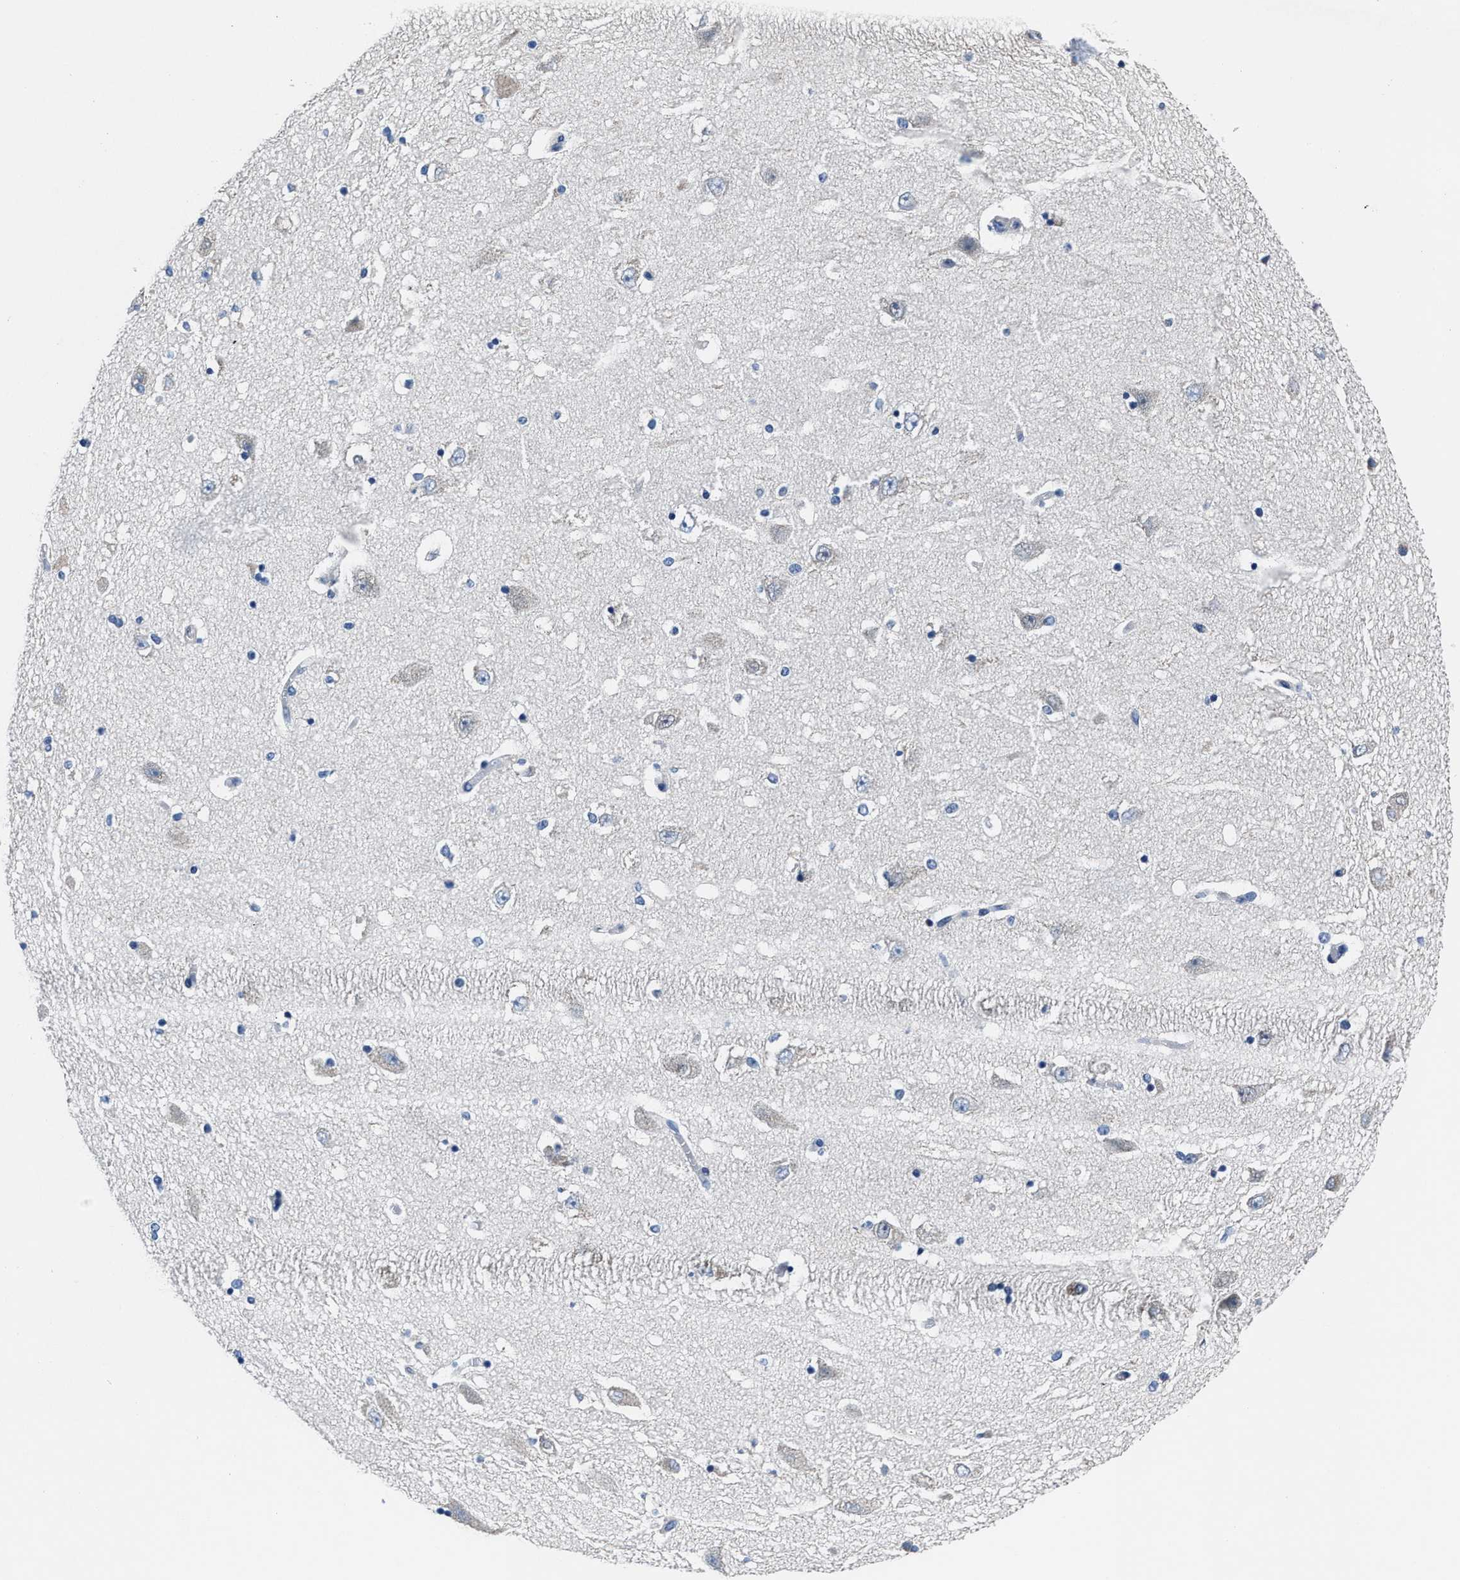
{"staining": {"intensity": "negative", "quantity": "none", "location": "none"}, "tissue": "hippocampus", "cell_type": "Glial cells", "image_type": "normal", "snomed": [{"axis": "morphology", "description": "Normal tissue, NOS"}, {"axis": "topography", "description": "Hippocampus"}], "caption": "IHC of benign human hippocampus reveals no staining in glial cells.", "gene": "ID3", "patient": {"sex": "female", "age": 54}}